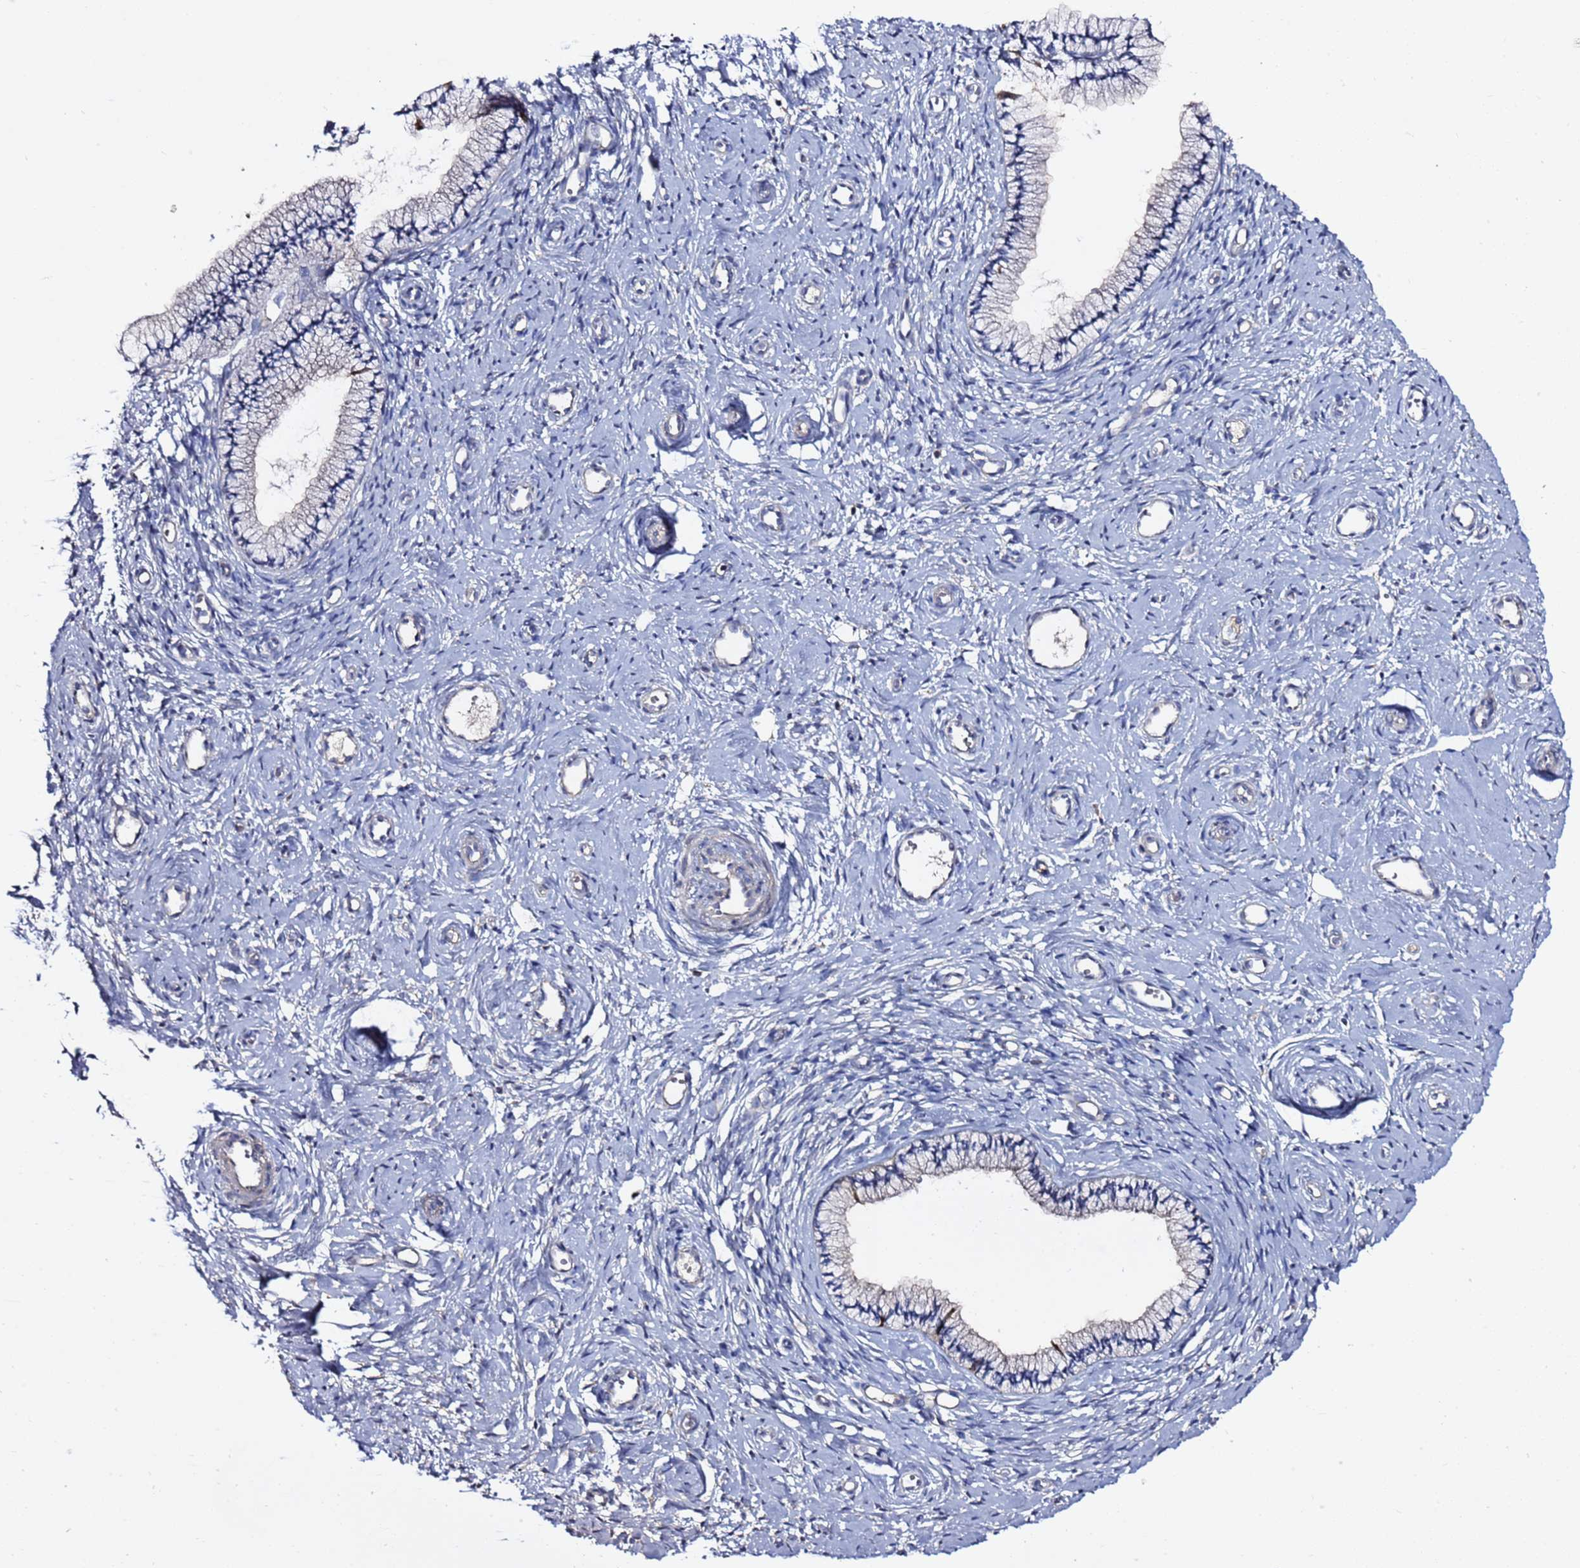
{"staining": {"intensity": "negative", "quantity": "none", "location": "none"}, "tissue": "cervix", "cell_type": "Glandular cells", "image_type": "normal", "snomed": [{"axis": "morphology", "description": "Normal tissue, NOS"}, {"axis": "topography", "description": "Cervix"}], "caption": "High power microscopy image of an IHC micrograph of normal cervix, revealing no significant expression in glandular cells. The staining was performed using DAB to visualize the protein expression in brown, while the nuclei were stained in blue with hematoxylin (Magnification: 20x).", "gene": "RABL2A", "patient": {"sex": "female", "age": 57}}